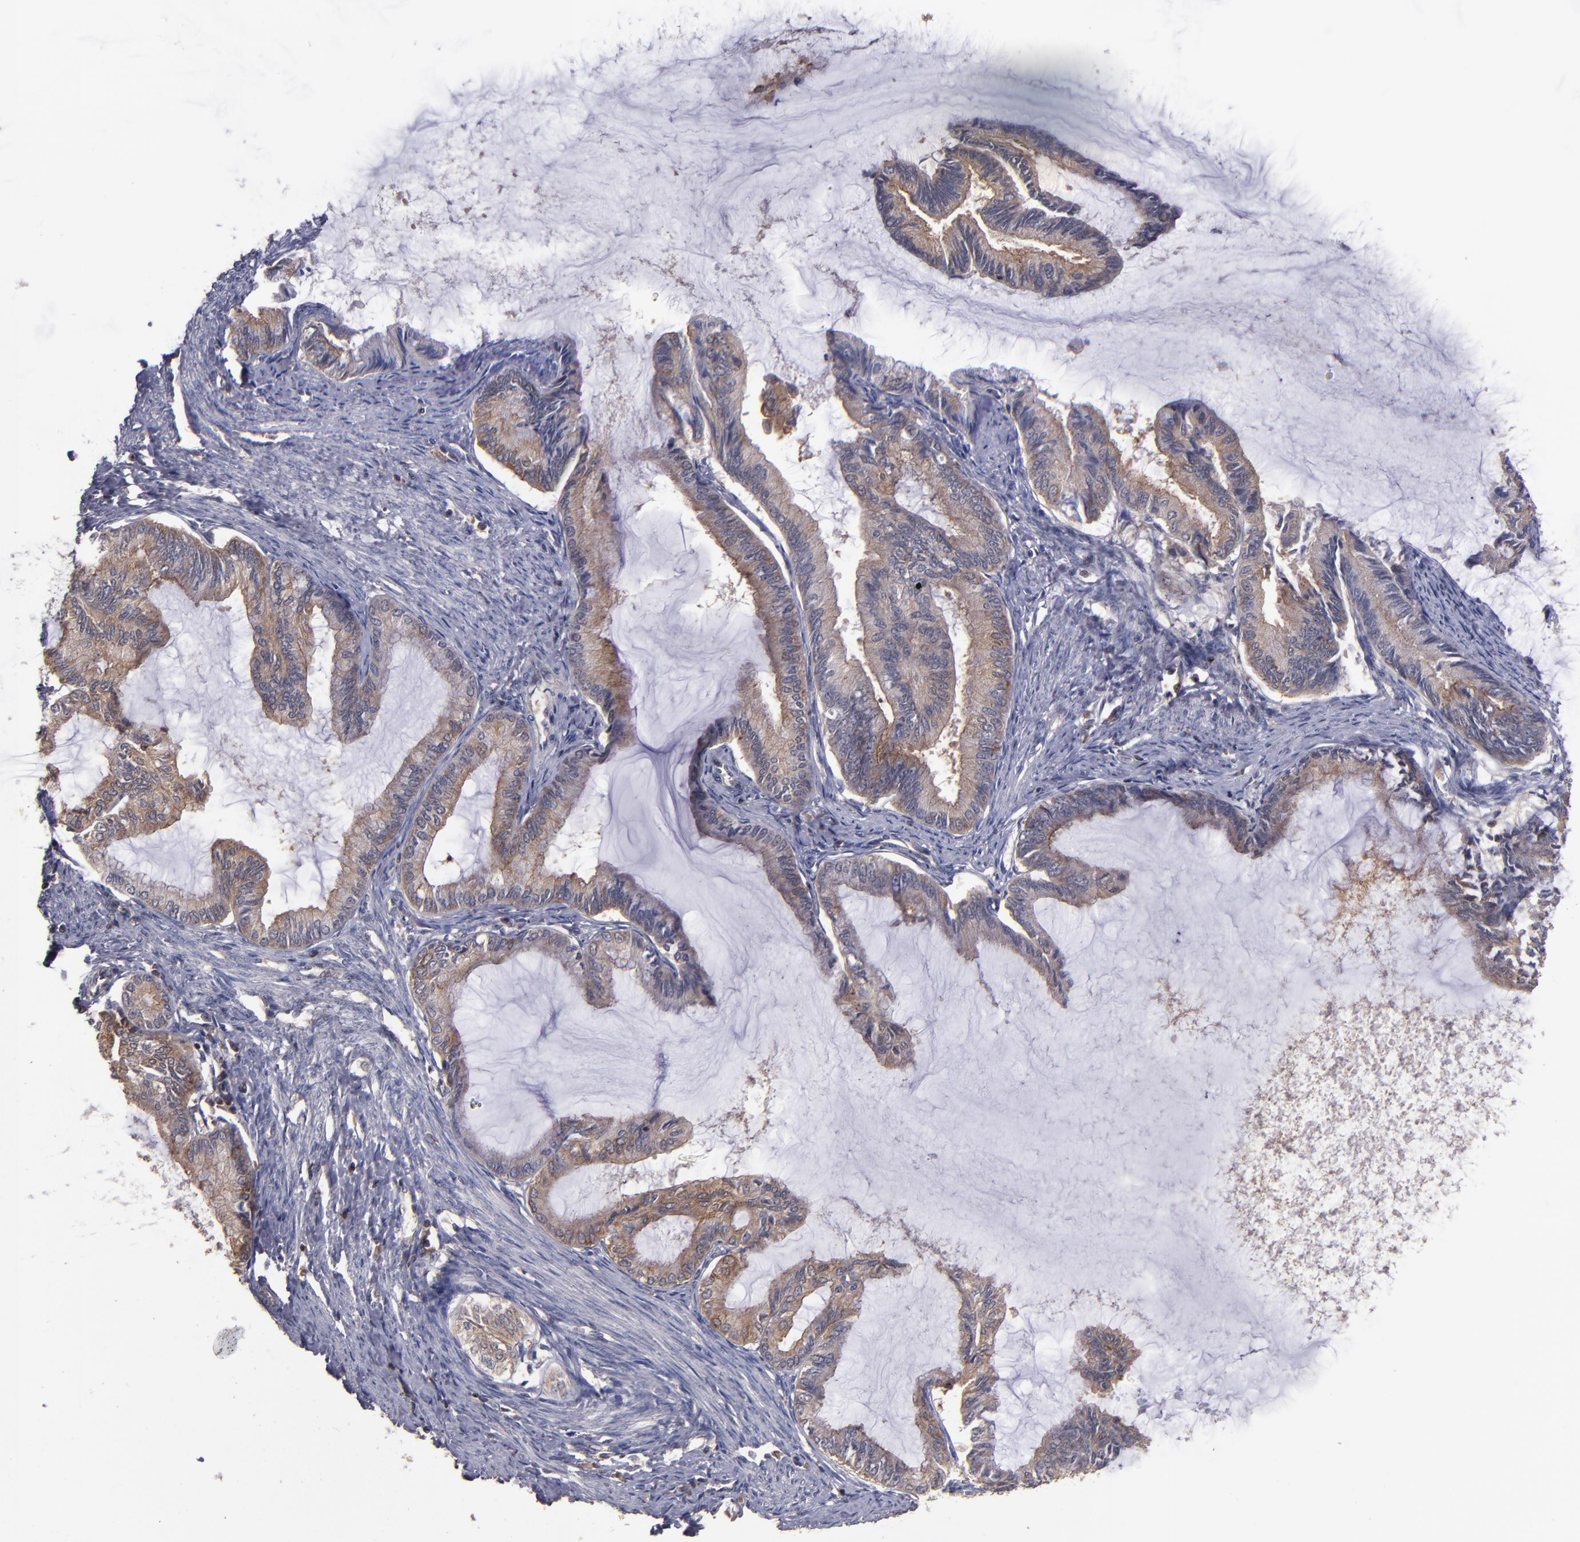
{"staining": {"intensity": "moderate", "quantity": ">75%", "location": "cytoplasmic/membranous"}, "tissue": "endometrial cancer", "cell_type": "Tumor cells", "image_type": "cancer", "snomed": [{"axis": "morphology", "description": "Adenocarcinoma, NOS"}, {"axis": "topography", "description": "Endometrium"}], "caption": "A micrograph of human endometrial adenocarcinoma stained for a protein demonstrates moderate cytoplasmic/membranous brown staining in tumor cells. (Brightfield microscopy of DAB IHC at high magnification).", "gene": "NF2", "patient": {"sex": "female", "age": 86}}